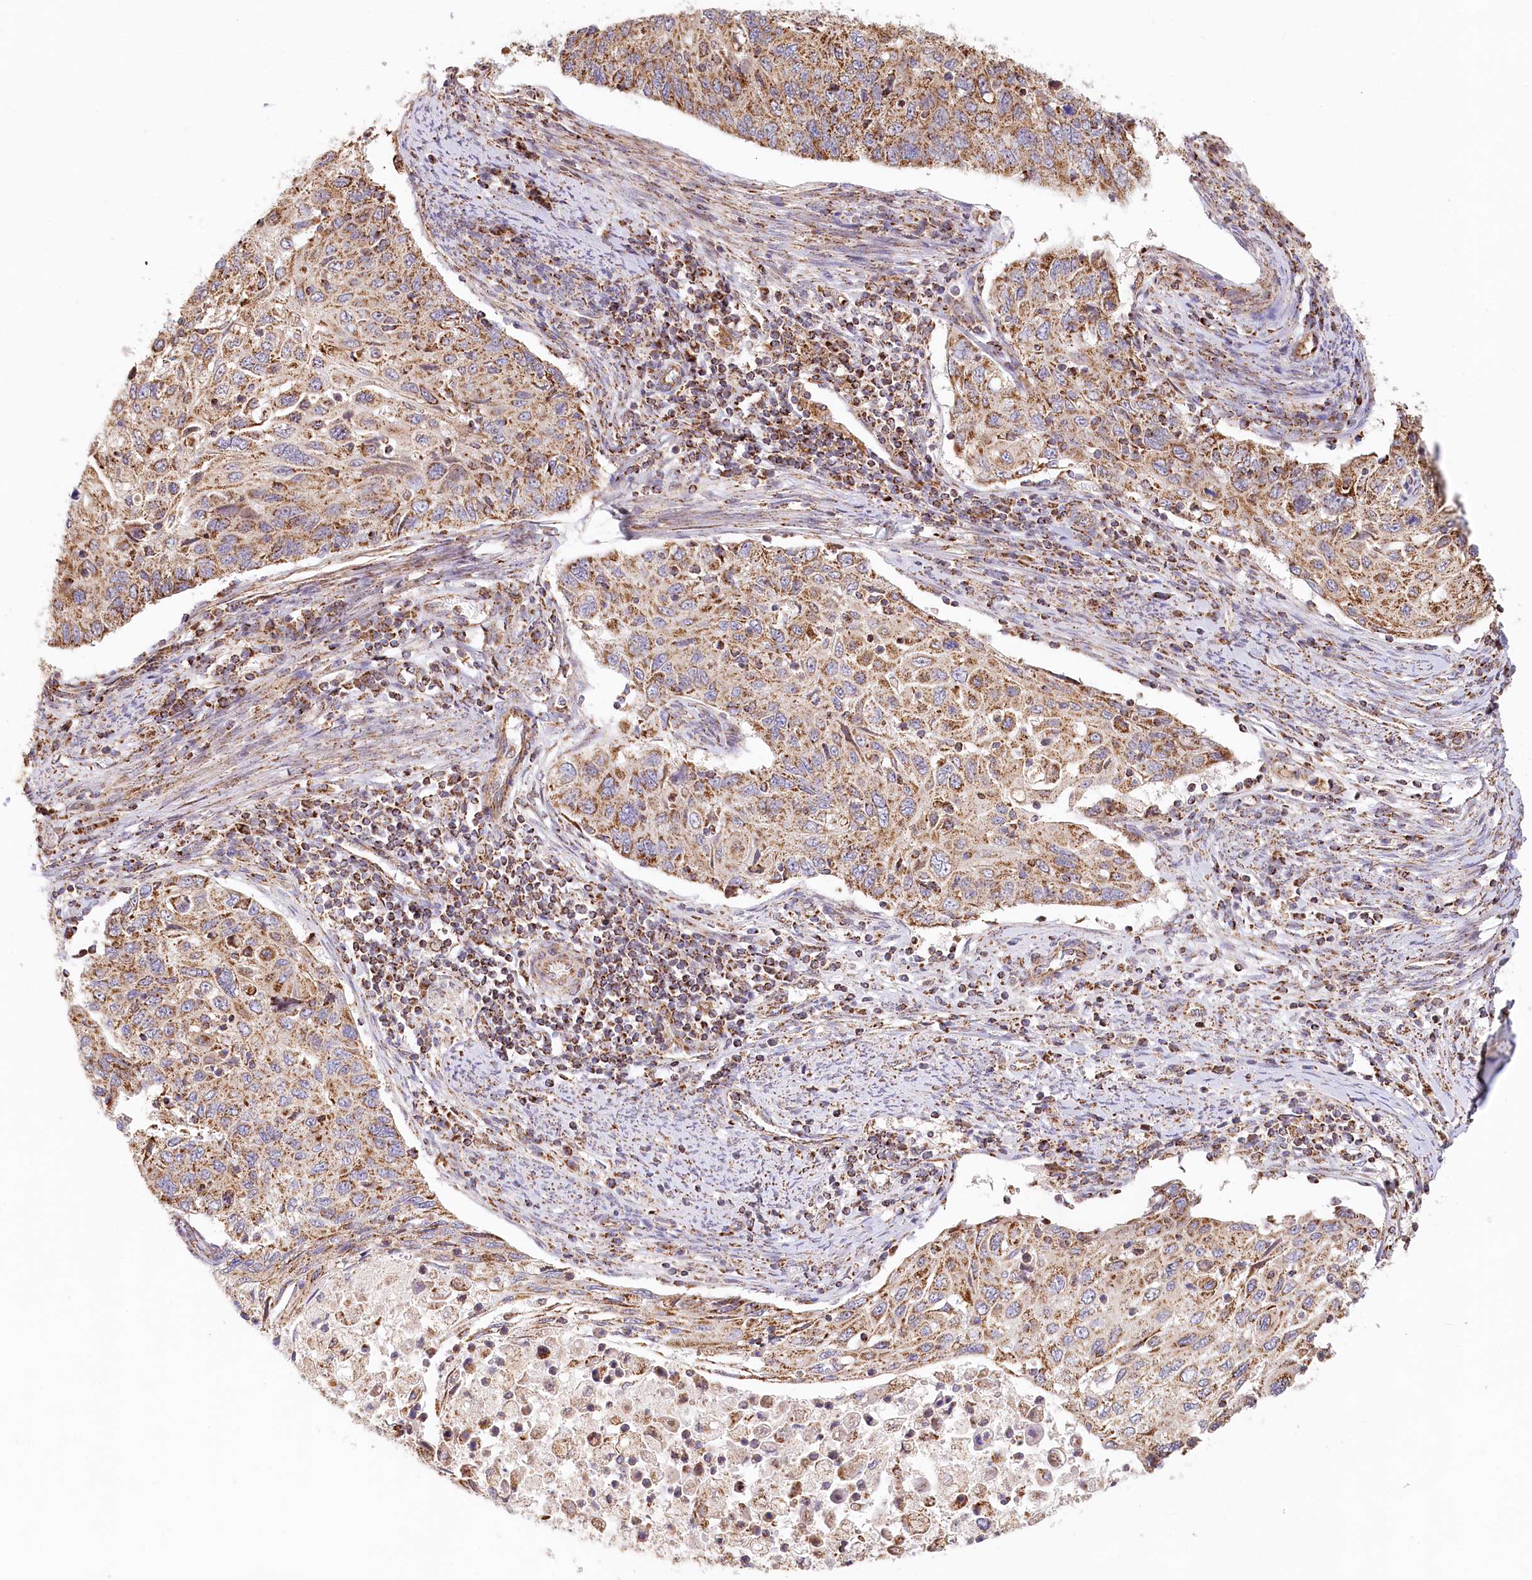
{"staining": {"intensity": "moderate", "quantity": ">75%", "location": "cytoplasmic/membranous"}, "tissue": "cervical cancer", "cell_type": "Tumor cells", "image_type": "cancer", "snomed": [{"axis": "morphology", "description": "Squamous cell carcinoma, NOS"}, {"axis": "topography", "description": "Cervix"}], "caption": "This histopathology image shows immunohistochemistry (IHC) staining of human cervical squamous cell carcinoma, with medium moderate cytoplasmic/membranous staining in approximately >75% of tumor cells.", "gene": "UMPS", "patient": {"sex": "female", "age": 70}}